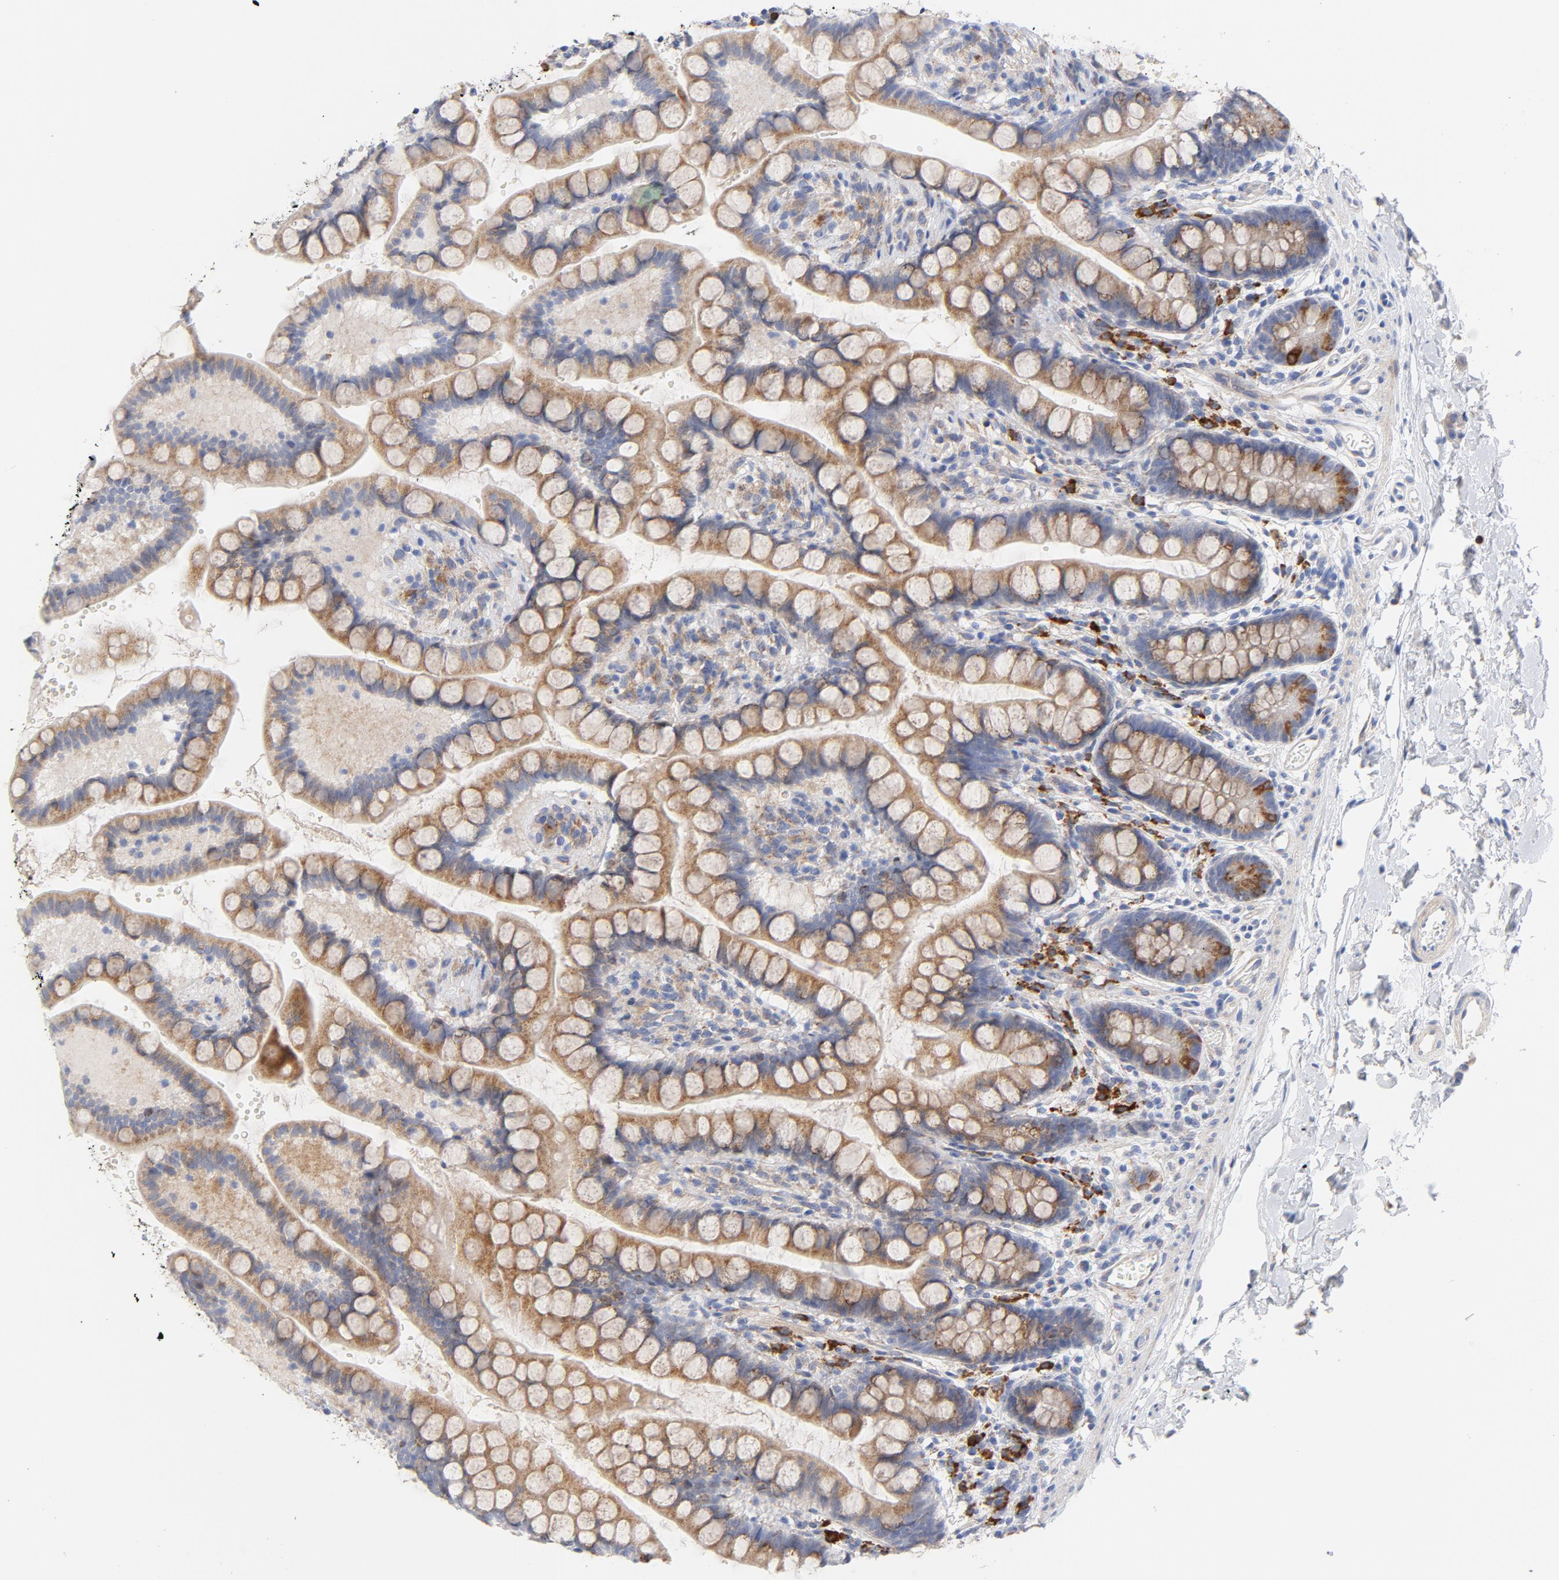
{"staining": {"intensity": "weak", "quantity": ">75%", "location": "cytoplasmic/membranous"}, "tissue": "small intestine", "cell_type": "Glandular cells", "image_type": "normal", "snomed": [{"axis": "morphology", "description": "Normal tissue, NOS"}, {"axis": "topography", "description": "Small intestine"}], "caption": "Immunohistochemistry of unremarkable human small intestine reveals low levels of weak cytoplasmic/membranous positivity in approximately >75% of glandular cells. Nuclei are stained in blue.", "gene": "RAPGEF3", "patient": {"sex": "female", "age": 58}}